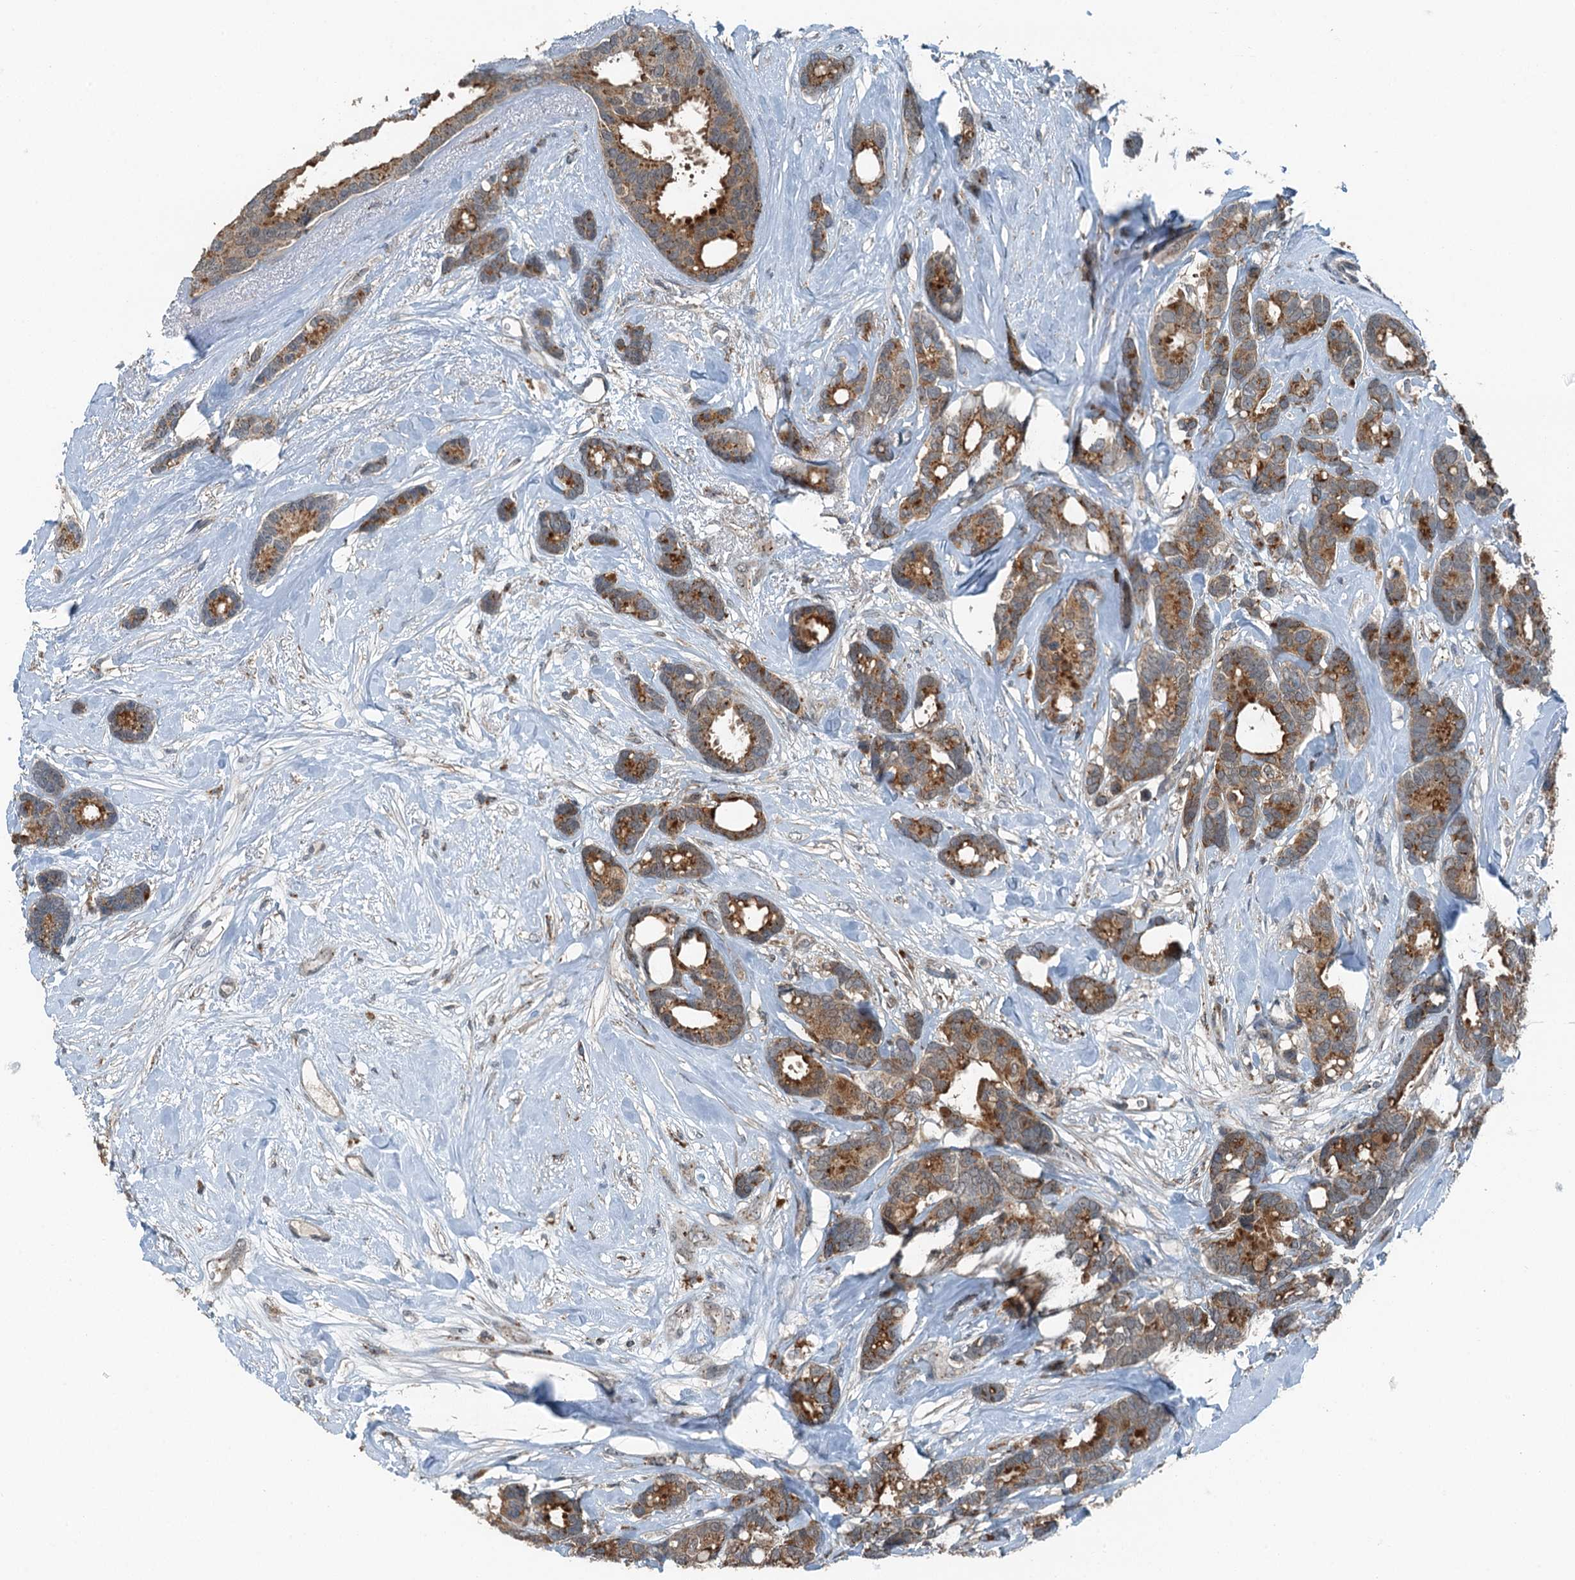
{"staining": {"intensity": "moderate", "quantity": ">75%", "location": "cytoplasmic/membranous"}, "tissue": "breast cancer", "cell_type": "Tumor cells", "image_type": "cancer", "snomed": [{"axis": "morphology", "description": "Duct carcinoma"}, {"axis": "topography", "description": "Breast"}], "caption": "Immunohistochemical staining of breast infiltrating ductal carcinoma shows moderate cytoplasmic/membranous protein positivity in approximately >75% of tumor cells. The staining was performed using DAB (3,3'-diaminobenzidine) to visualize the protein expression in brown, while the nuclei were stained in blue with hematoxylin (Magnification: 20x).", "gene": "BMERB1", "patient": {"sex": "female", "age": 87}}